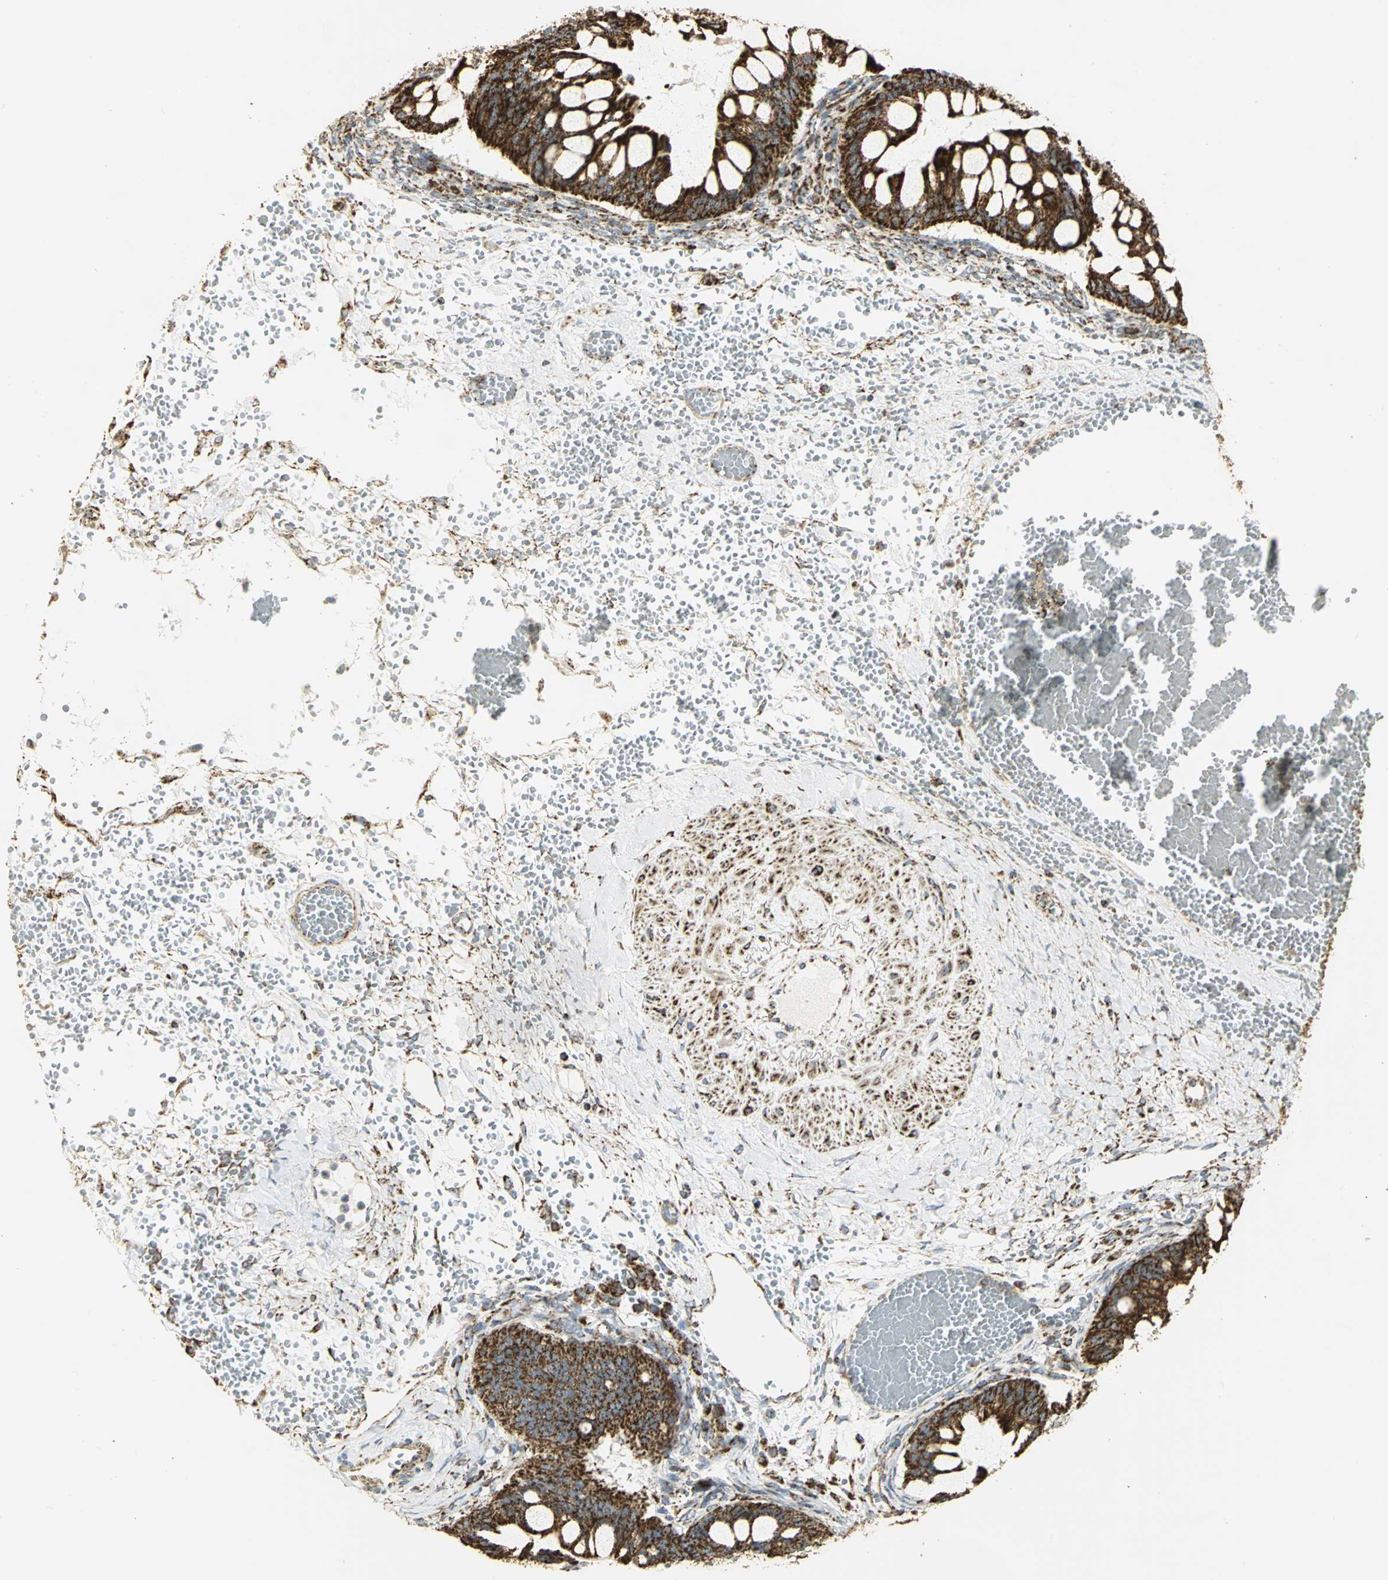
{"staining": {"intensity": "strong", "quantity": ">75%", "location": "cytoplasmic/membranous"}, "tissue": "ovarian cancer", "cell_type": "Tumor cells", "image_type": "cancer", "snomed": [{"axis": "morphology", "description": "Cystadenocarcinoma, mucinous, NOS"}, {"axis": "topography", "description": "Ovary"}], "caption": "Tumor cells exhibit high levels of strong cytoplasmic/membranous positivity in approximately >75% of cells in human ovarian cancer (mucinous cystadenocarcinoma).", "gene": "VDAC1", "patient": {"sex": "female", "age": 73}}